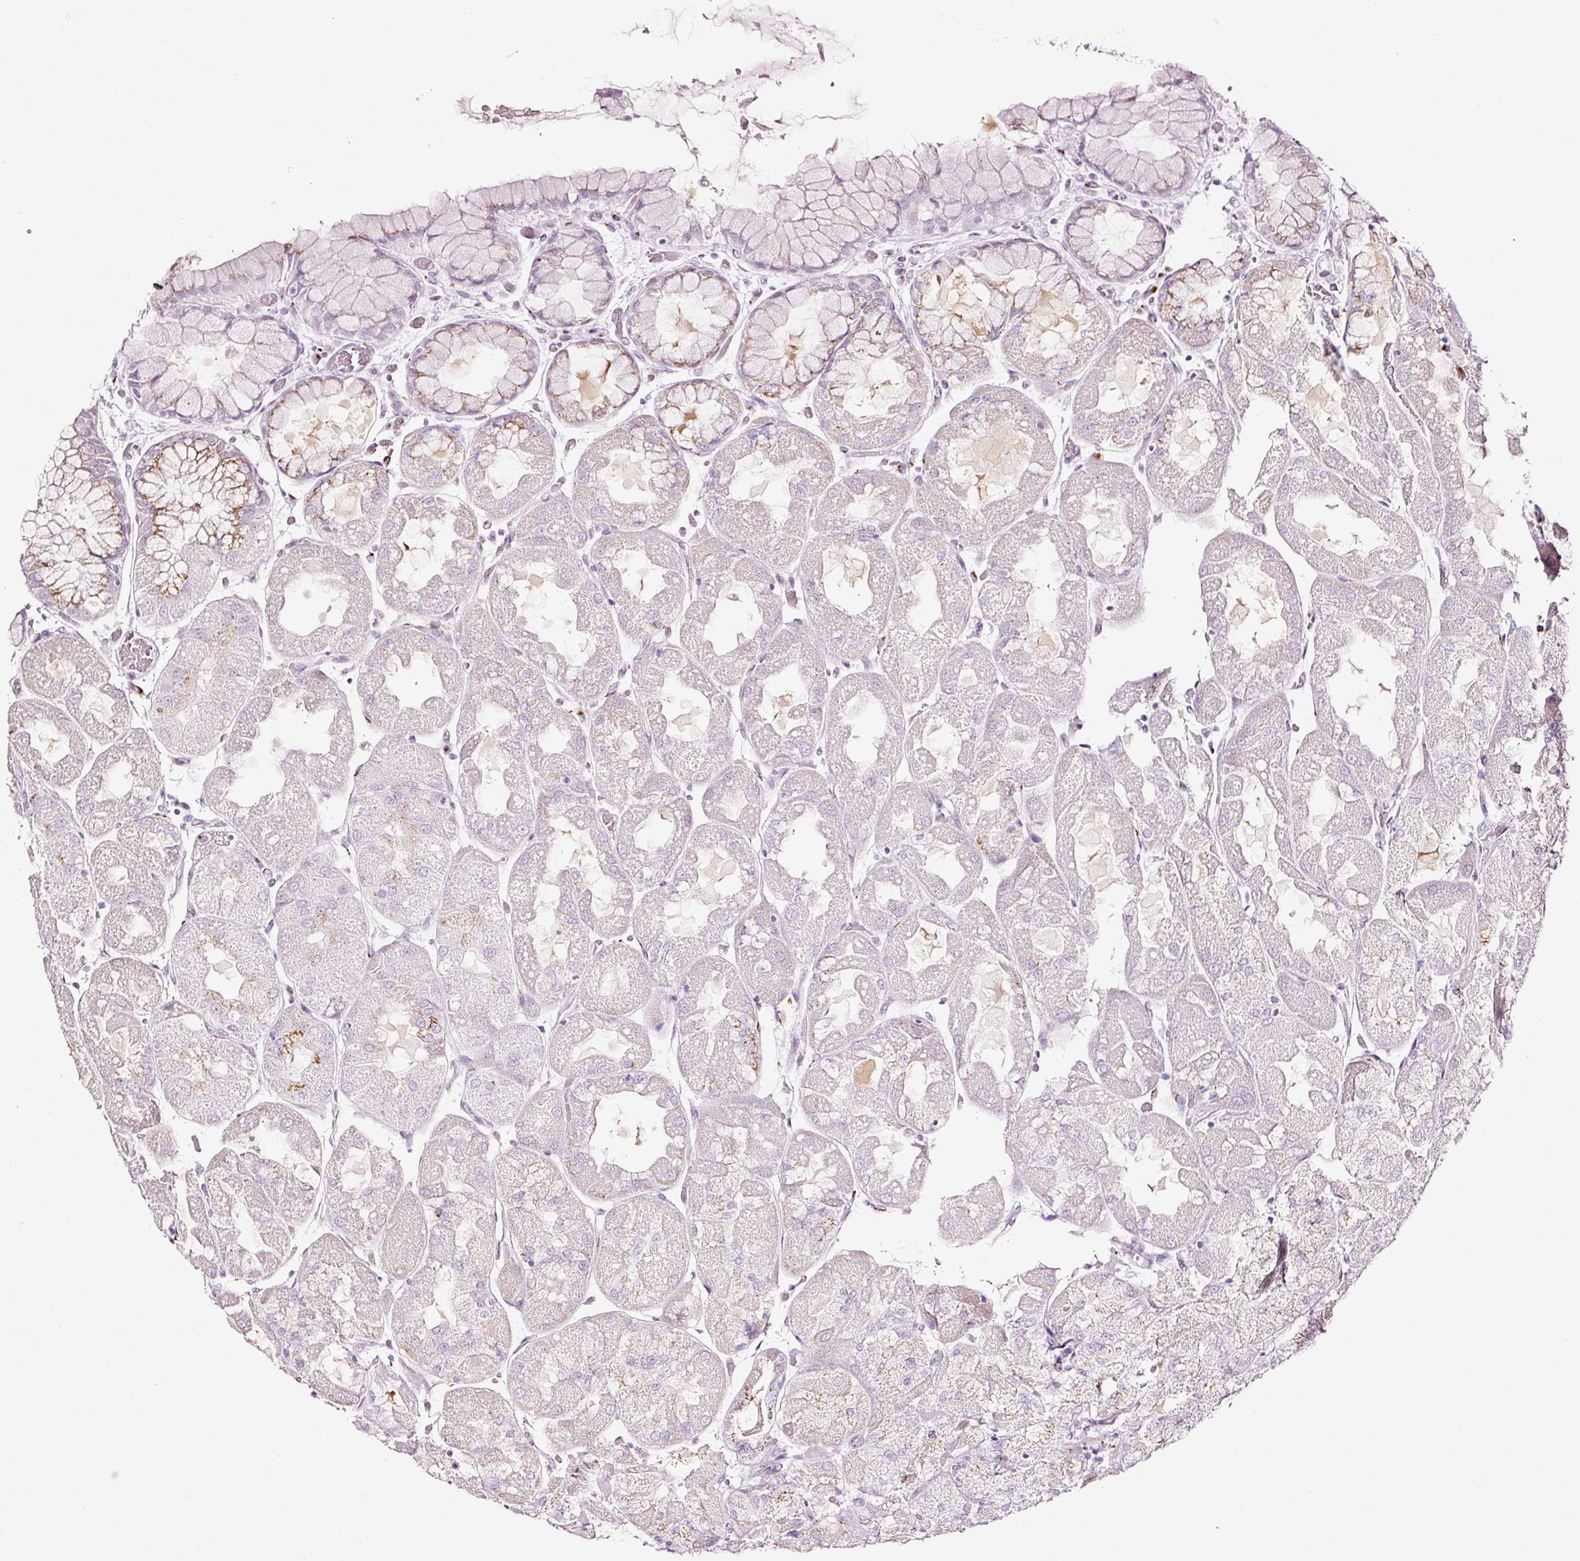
{"staining": {"intensity": "moderate", "quantity": "<25%", "location": "cytoplasmic/membranous"}, "tissue": "stomach", "cell_type": "Glandular cells", "image_type": "normal", "snomed": [{"axis": "morphology", "description": "Normal tissue, NOS"}, {"axis": "topography", "description": "Stomach"}], "caption": "Immunohistochemical staining of unremarkable human stomach shows <25% levels of moderate cytoplasmic/membranous protein expression in approximately <25% of glandular cells.", "gene": "SDF4", "patient": {"sex": "female", "age": 61}}